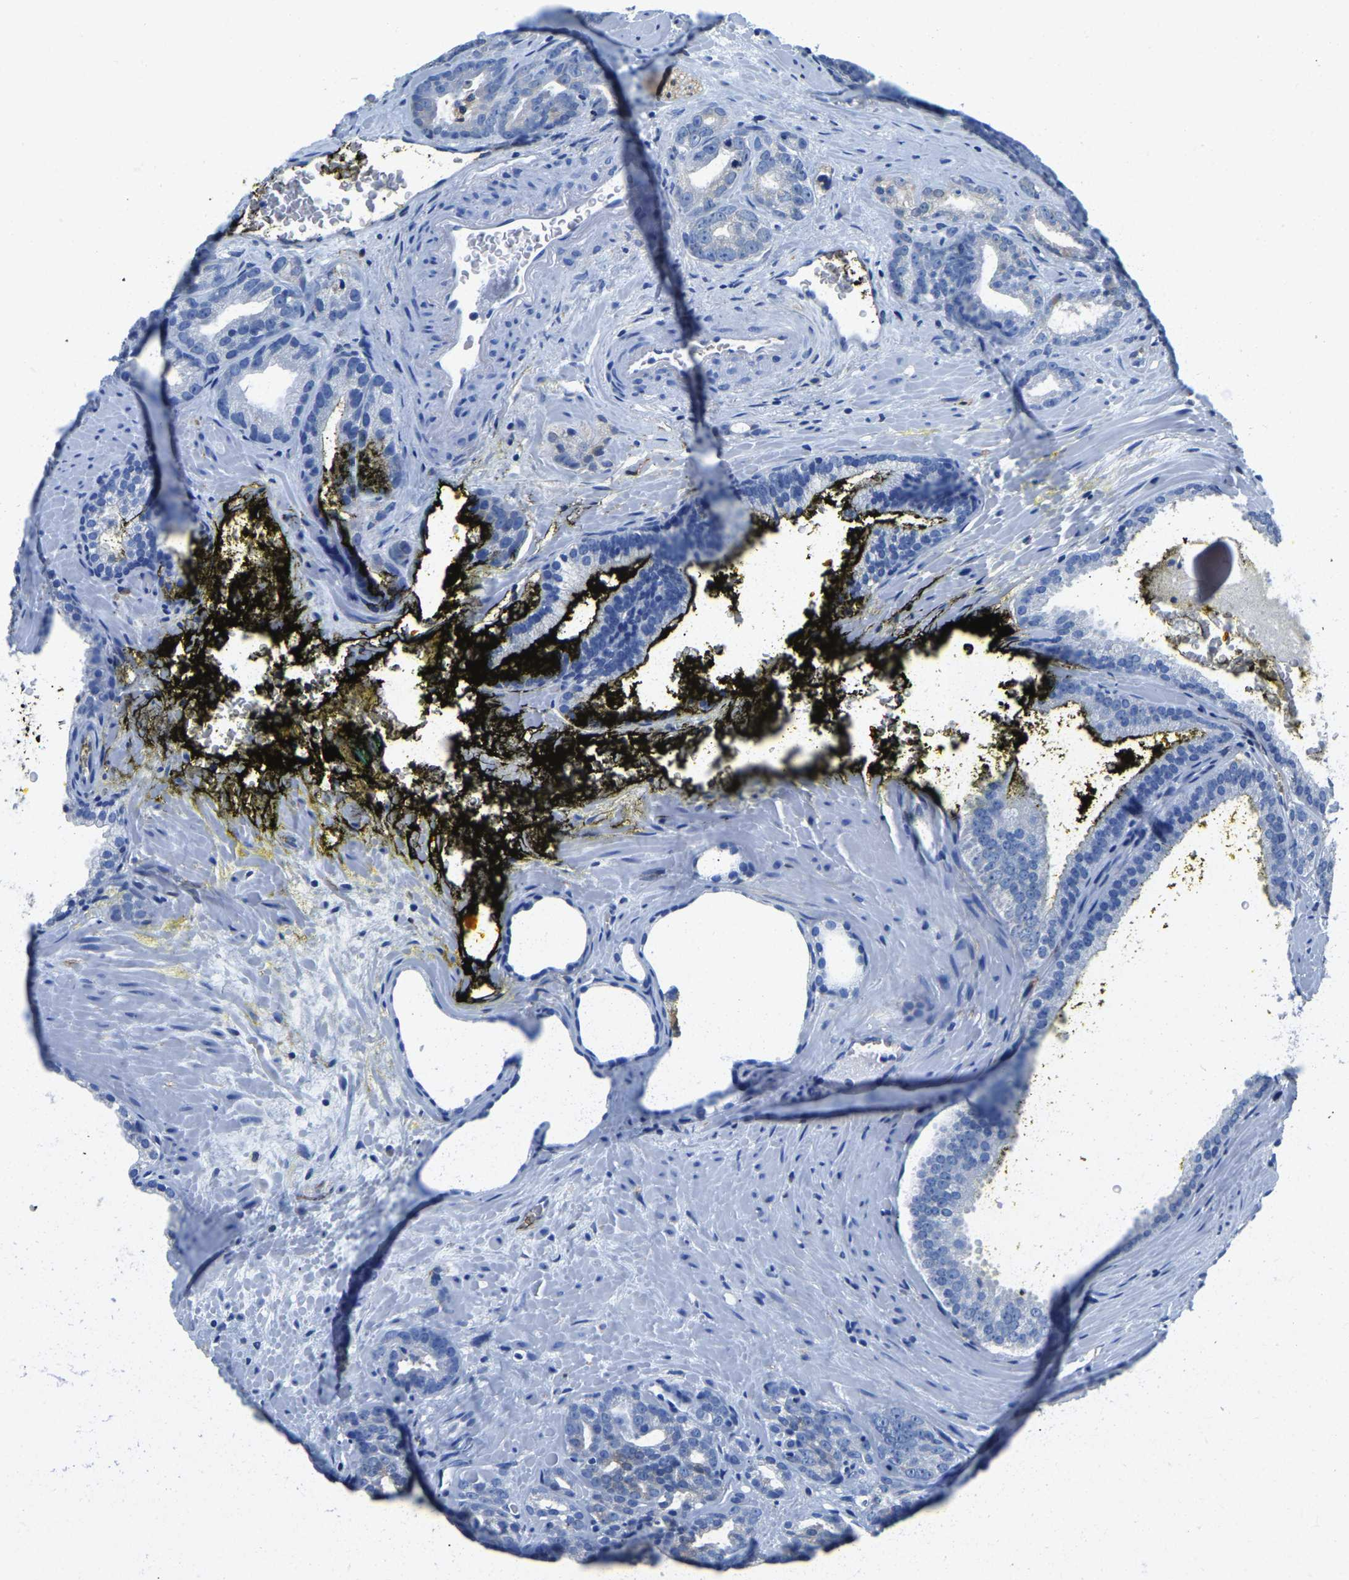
{"staining": {"intensity": "negative", "quantity": "none", "location": "none"}, "tissue": "prostate cancer", "cell_type": "Tumor cells", "image_type": "cancer", "snomed": [{"axis": "morphology", "description": "Adenocarcinoma, Low grade"}, {"axis": "topography", "description": "Prostate"}], "caption": "The image reveals no significant staining in tumor cells of prostate low-grade adenocarcinoma.", "gene": "ZDHHC13", "patient": {"sex": "male", "age": 63}}